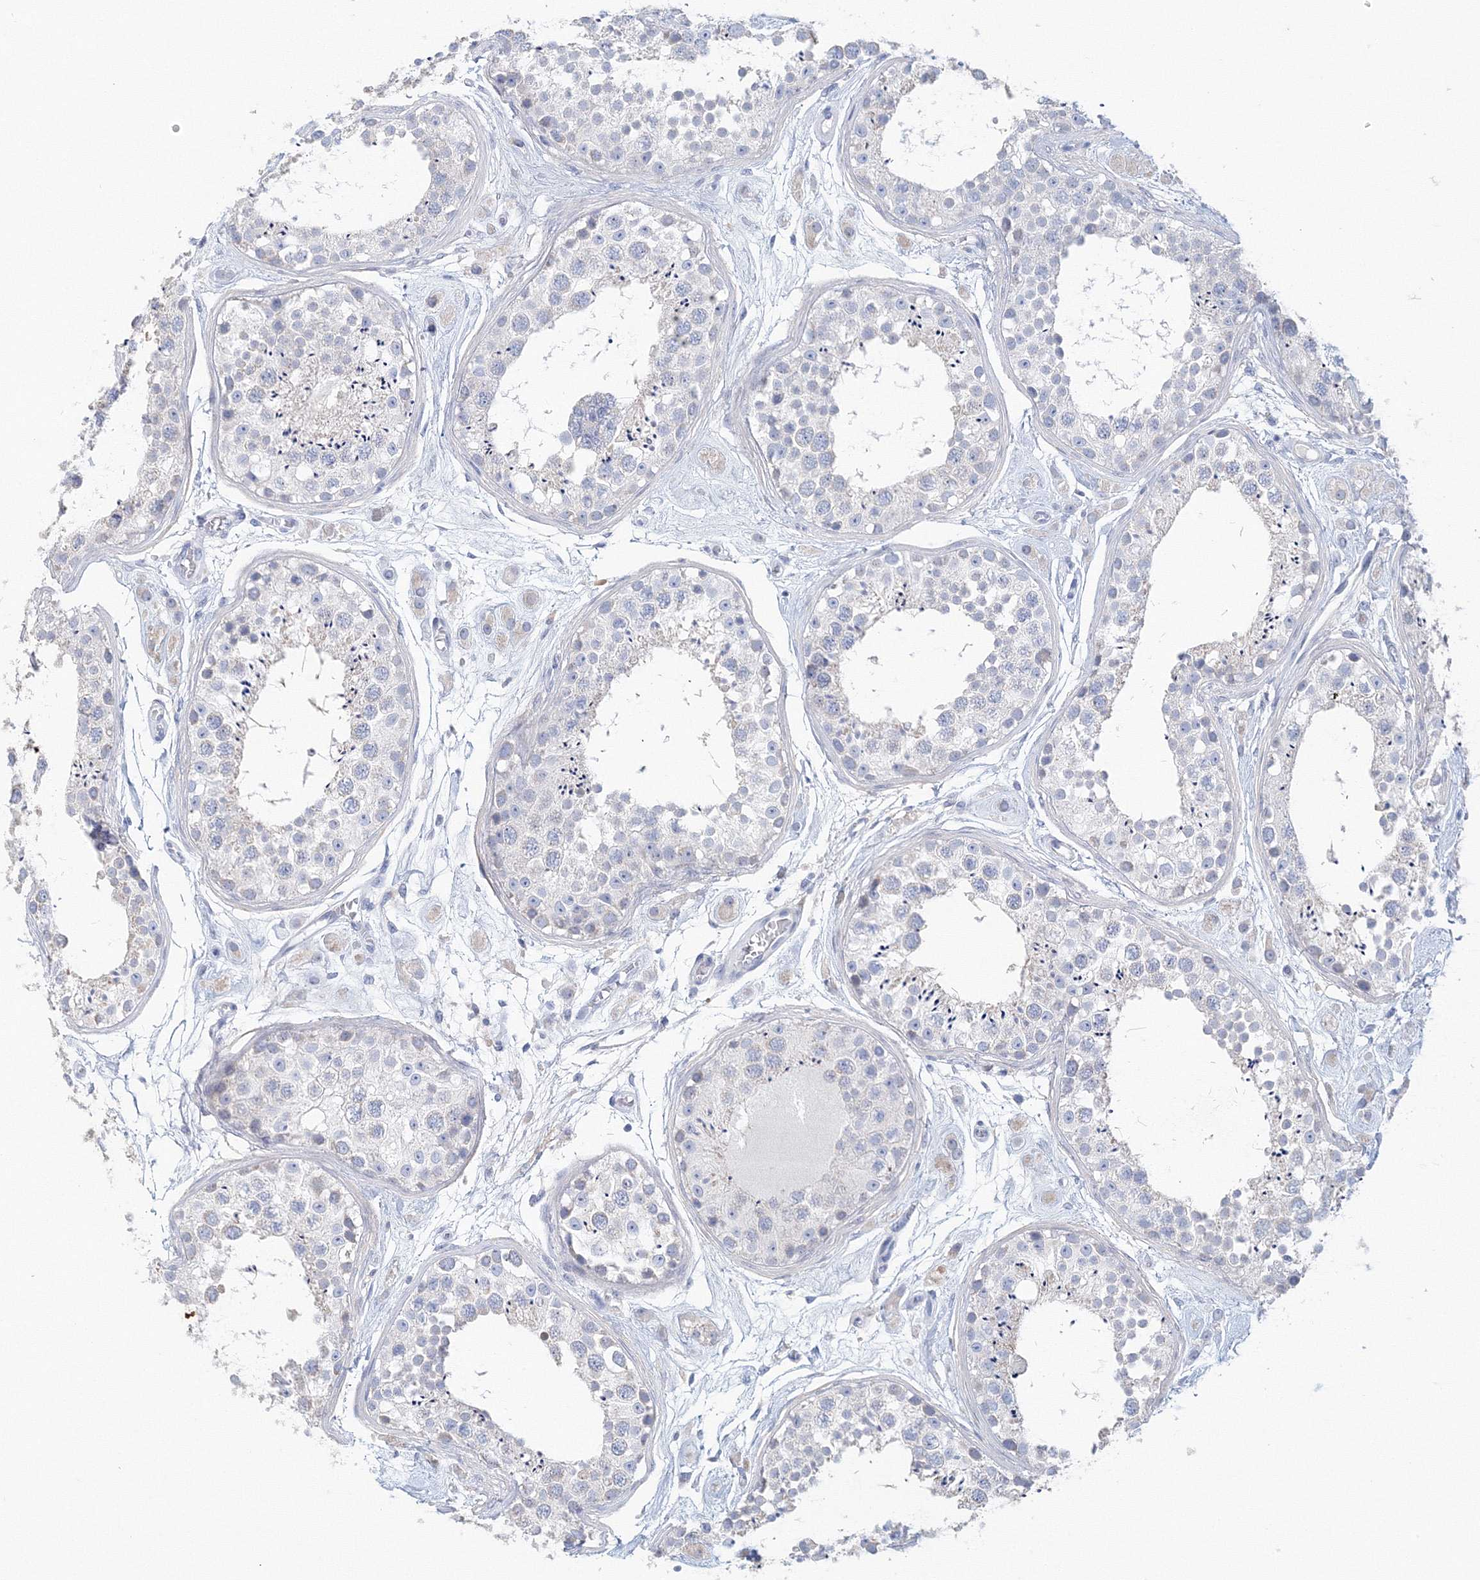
{"staining": {"intensity": "negative", "quantity": "none", "location": "none"}, "tissue": "testis", "cell_type": "Cells in seminiferous ducts", "image_type": "normal", "snomed": [{"axis": "morphology", "description": "Normal tissue, NOS"}, {"axis": "topography", "description": "Testis"}], "caption": "Micrograph shows no significant protein positivity in cells in seminiferous ducts of unremarkable testis. (Stains: DAB immunohistochemistry (IHC) with hematoxylin counter stain, Microscopy: brightfield microscopy at high magnification).", "gene": "LRRIQ4", "patient": {"sex": "male", "age": 25}}